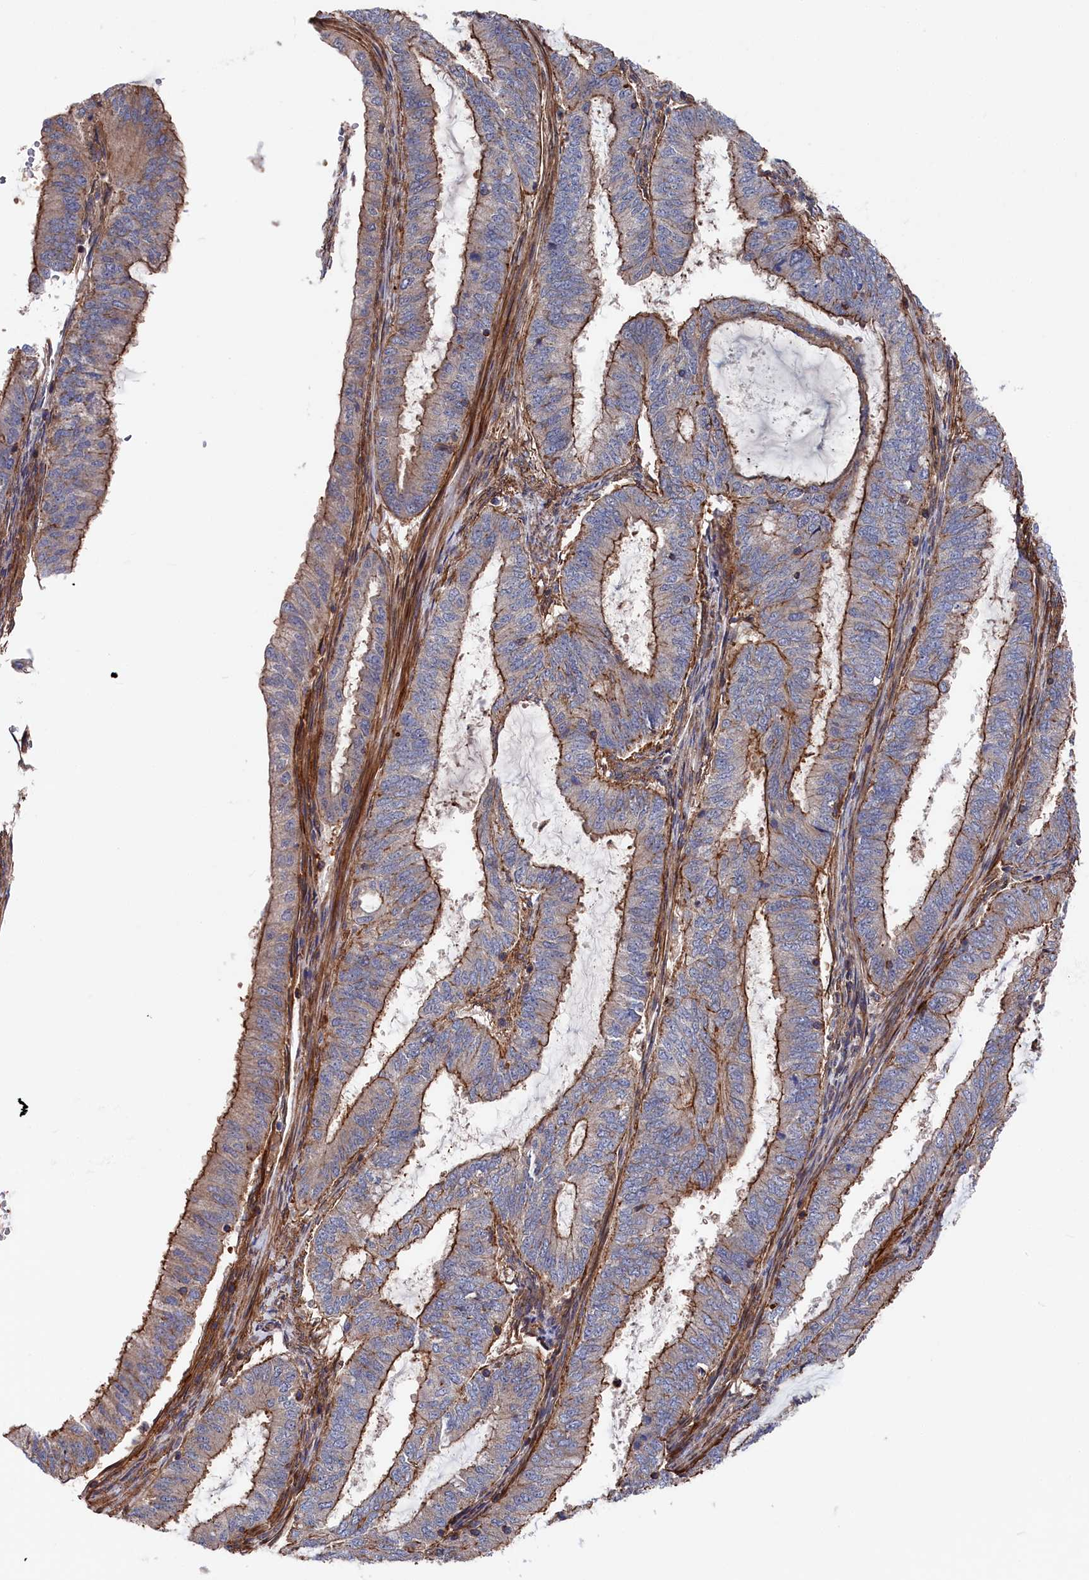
{"staining": {"intensity": "moderate", "quantity": "25%-75%", "location": "cytoplasmic/membranous"}, "tissue": "endometrial cancer", "cell_type": "Tumor cells", "image_type": "cancer", "snomed": [{"axis": "morphology", "description": "Adenocarcinoma, NOS"}, {"axis": "topography", "description": "Endometrium"}], "caption": "Moderate cytoplasmic/membranous positivity is seen in approximately 25%-75% of tumor cells in adenocarcinoma (endometrial). Ihc stains the protein in brown and the nuclei are stained blue.", "gene": "LDHD", "patient": {"sex": "female", "age": 51}}